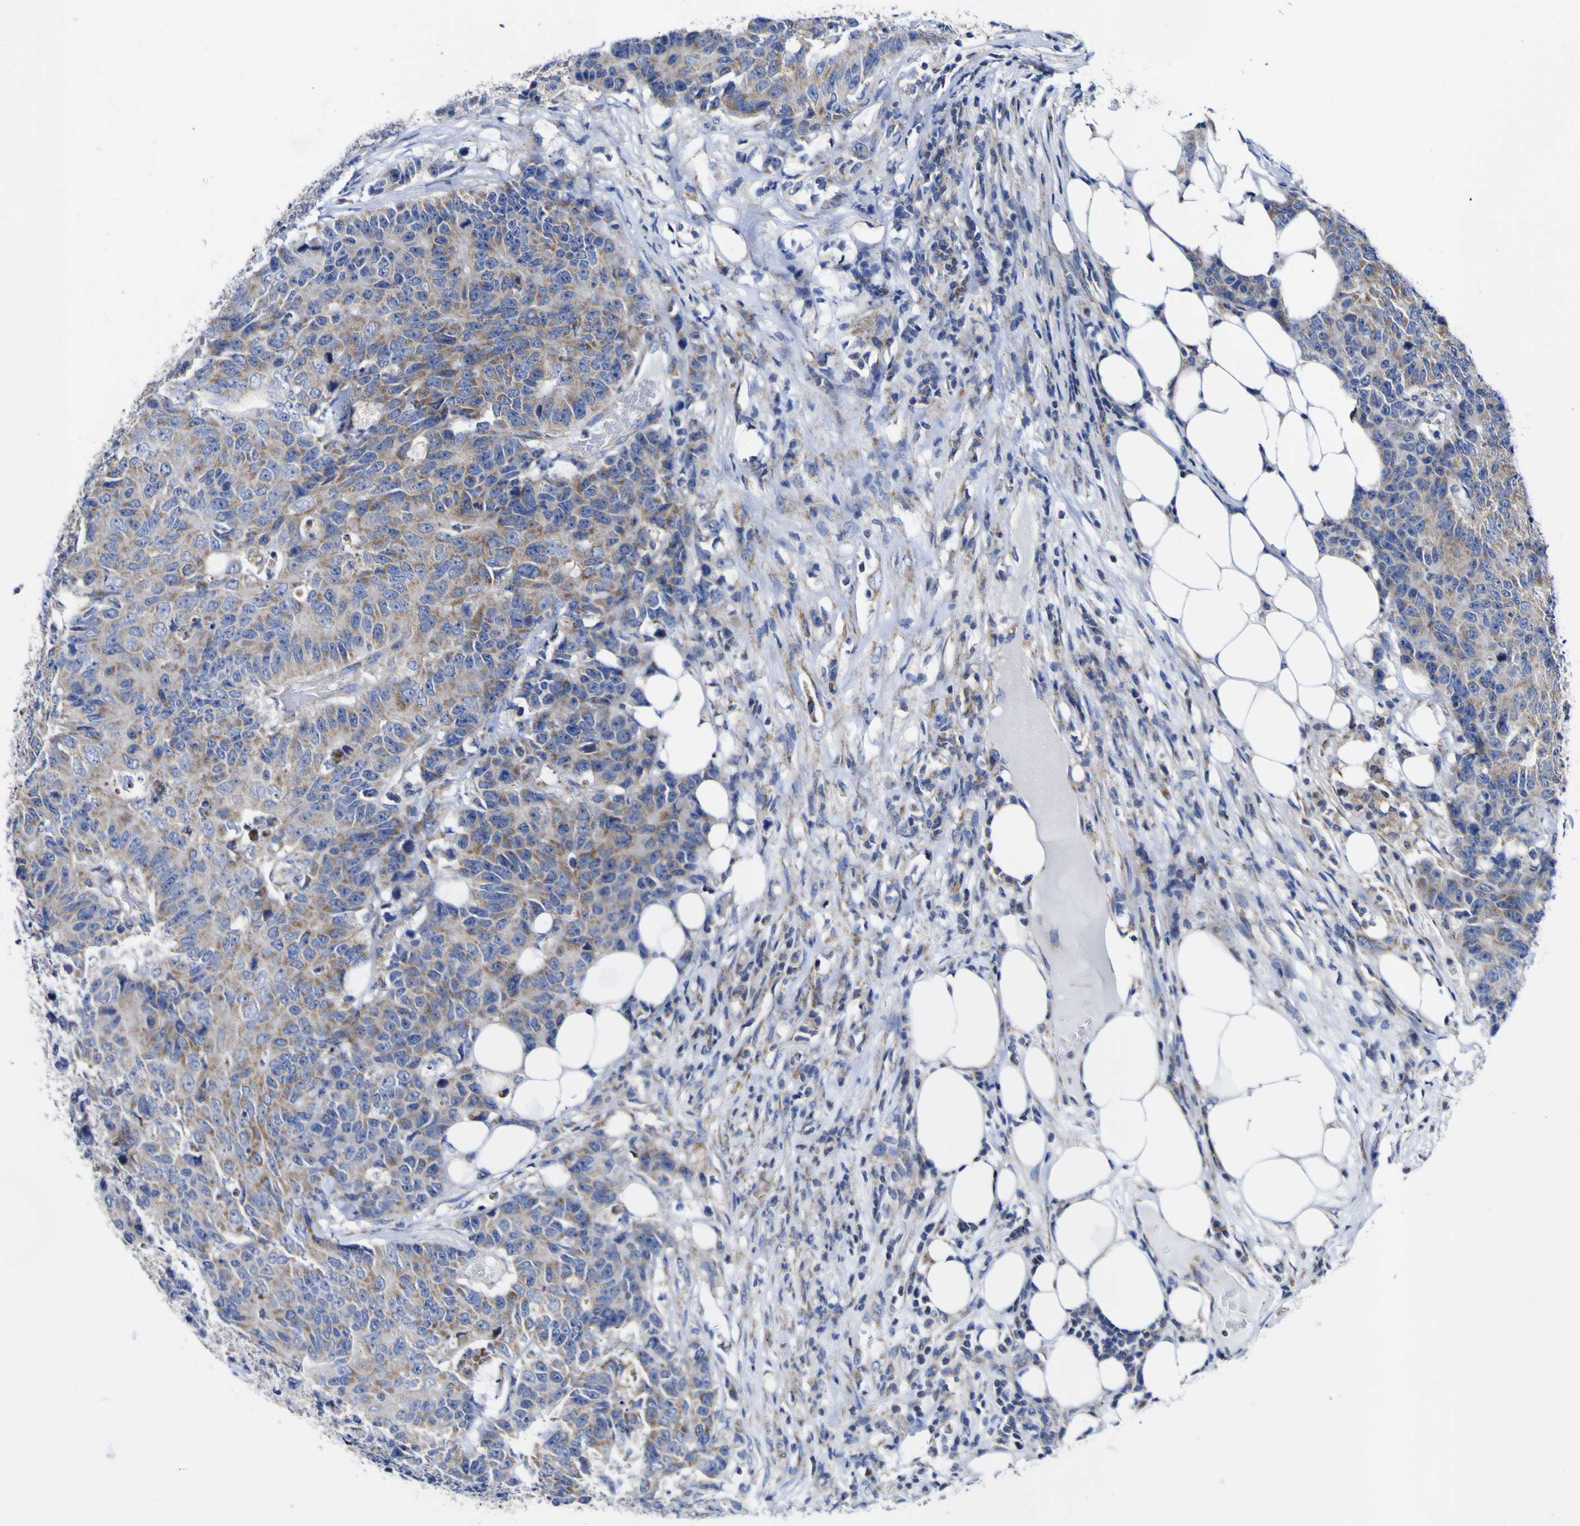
{"staining": {"intensity": "moderate", "quantity": ">75%", "location": "cytoplasmic/membranous"}, "tissue": "colorectal cancer", "cell_type": "Tumor cells", "image_type": "cancer", "snomed": [{"axis": "morphology", "description": "Adenocarcinoma, NOS"}, {"axis": "topography", "description": "Colon"}], "caption": "Approximately >75% of tumor cells in human colorectal cancer show moderate cytoplasmic/membranous protein staining as visualized by brown immunohistochemical staining.", "gene": "CCDC90B", "patient": {"sex": "female", "age": 86}}